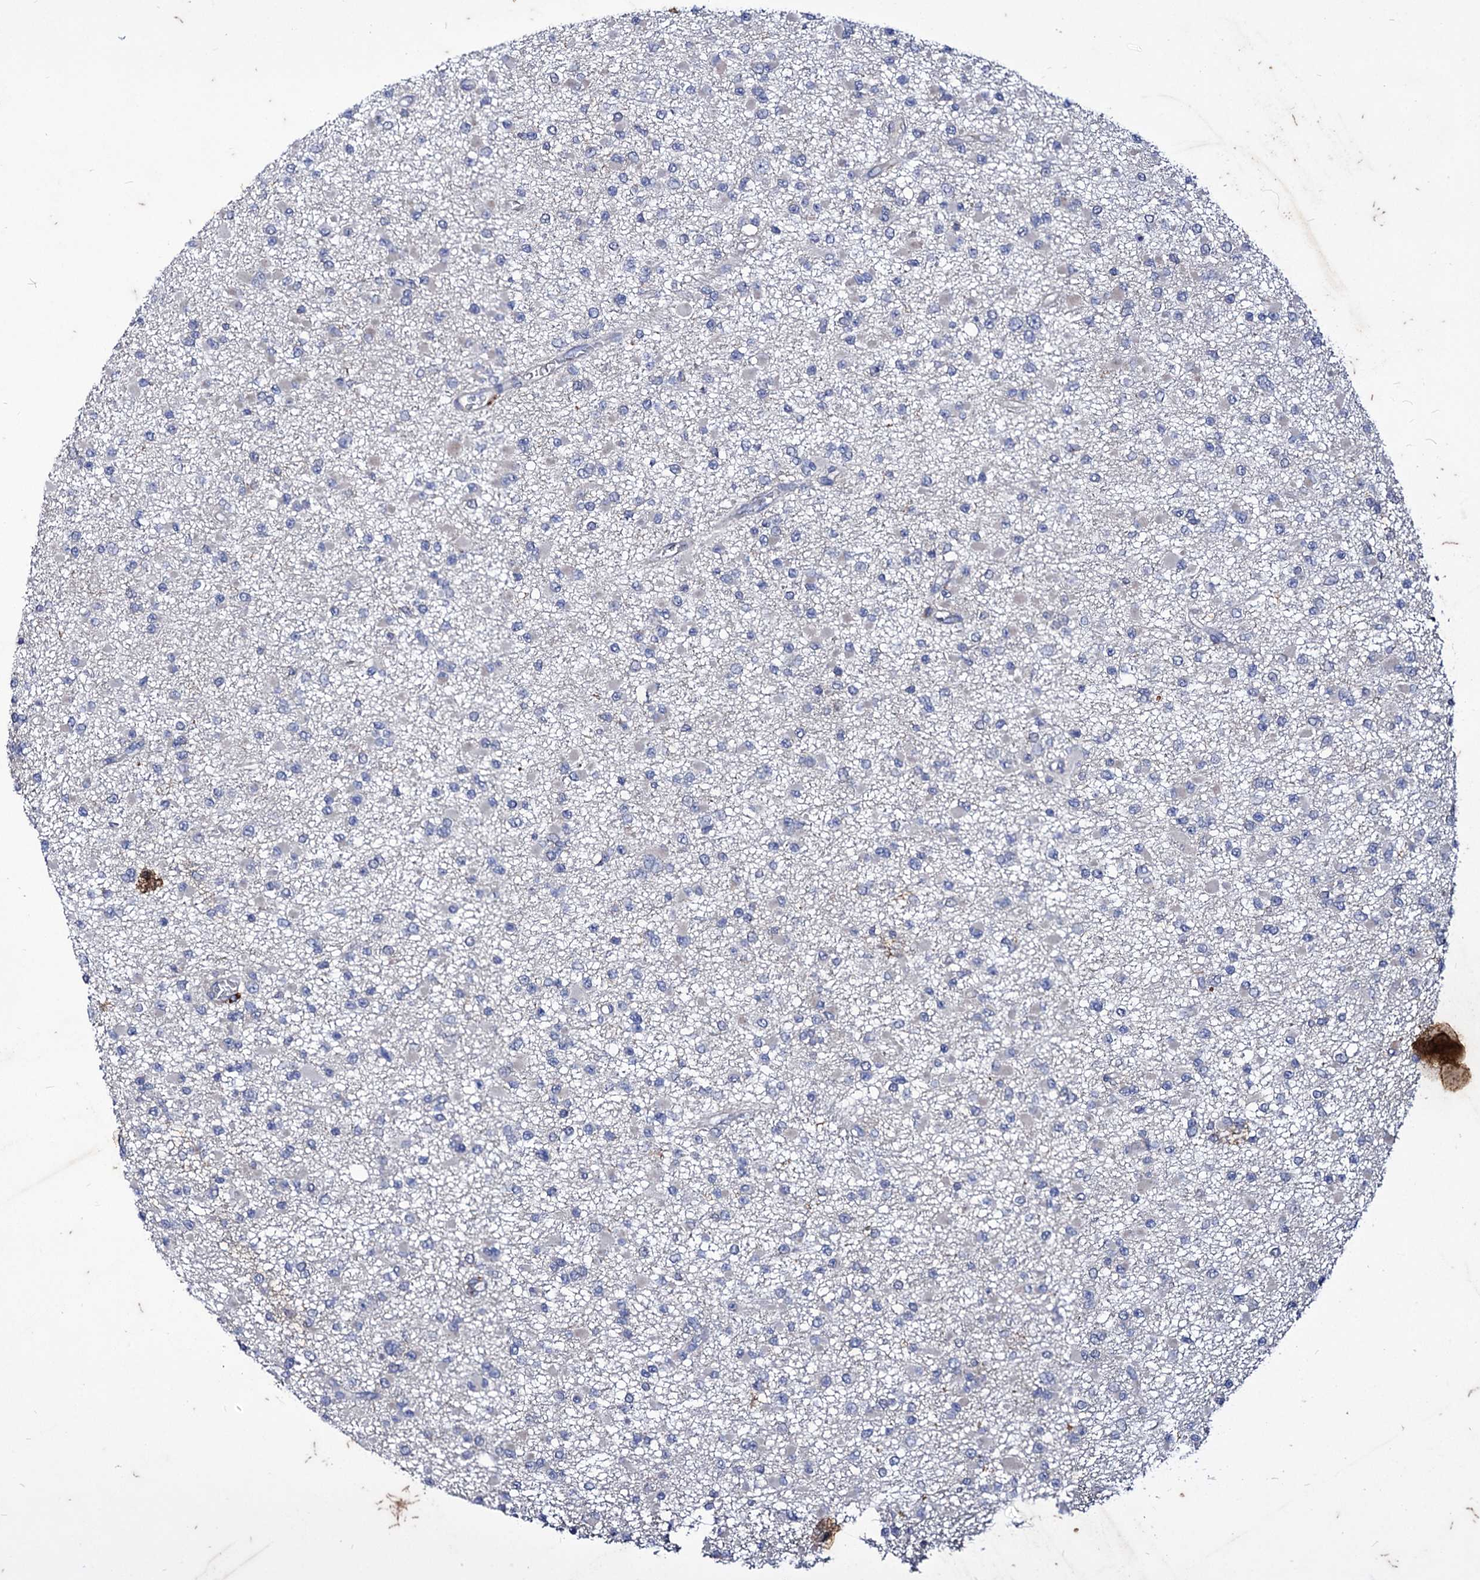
{"staining": {"intensity": "negative", "quantity": "none", "location": "none"}, "tissue": "glioma", "cell_type": "Tumor cells", "image_type": "cancer", "snomed": [{"axis": "morphology", "description": "Glioma, malignant, Low grade"}, {"axis": "topography", "description": "Brain"}], "caption": "High magnification brightfield microscopy of glioma stained with DAB (3,3'-diaminobenzidine) (brown) and counterstained with hematoxylin (blue): tumor cells show no significant positivity.", "gene": "AXL", "patient": {"sex": "female", "age": 22}}